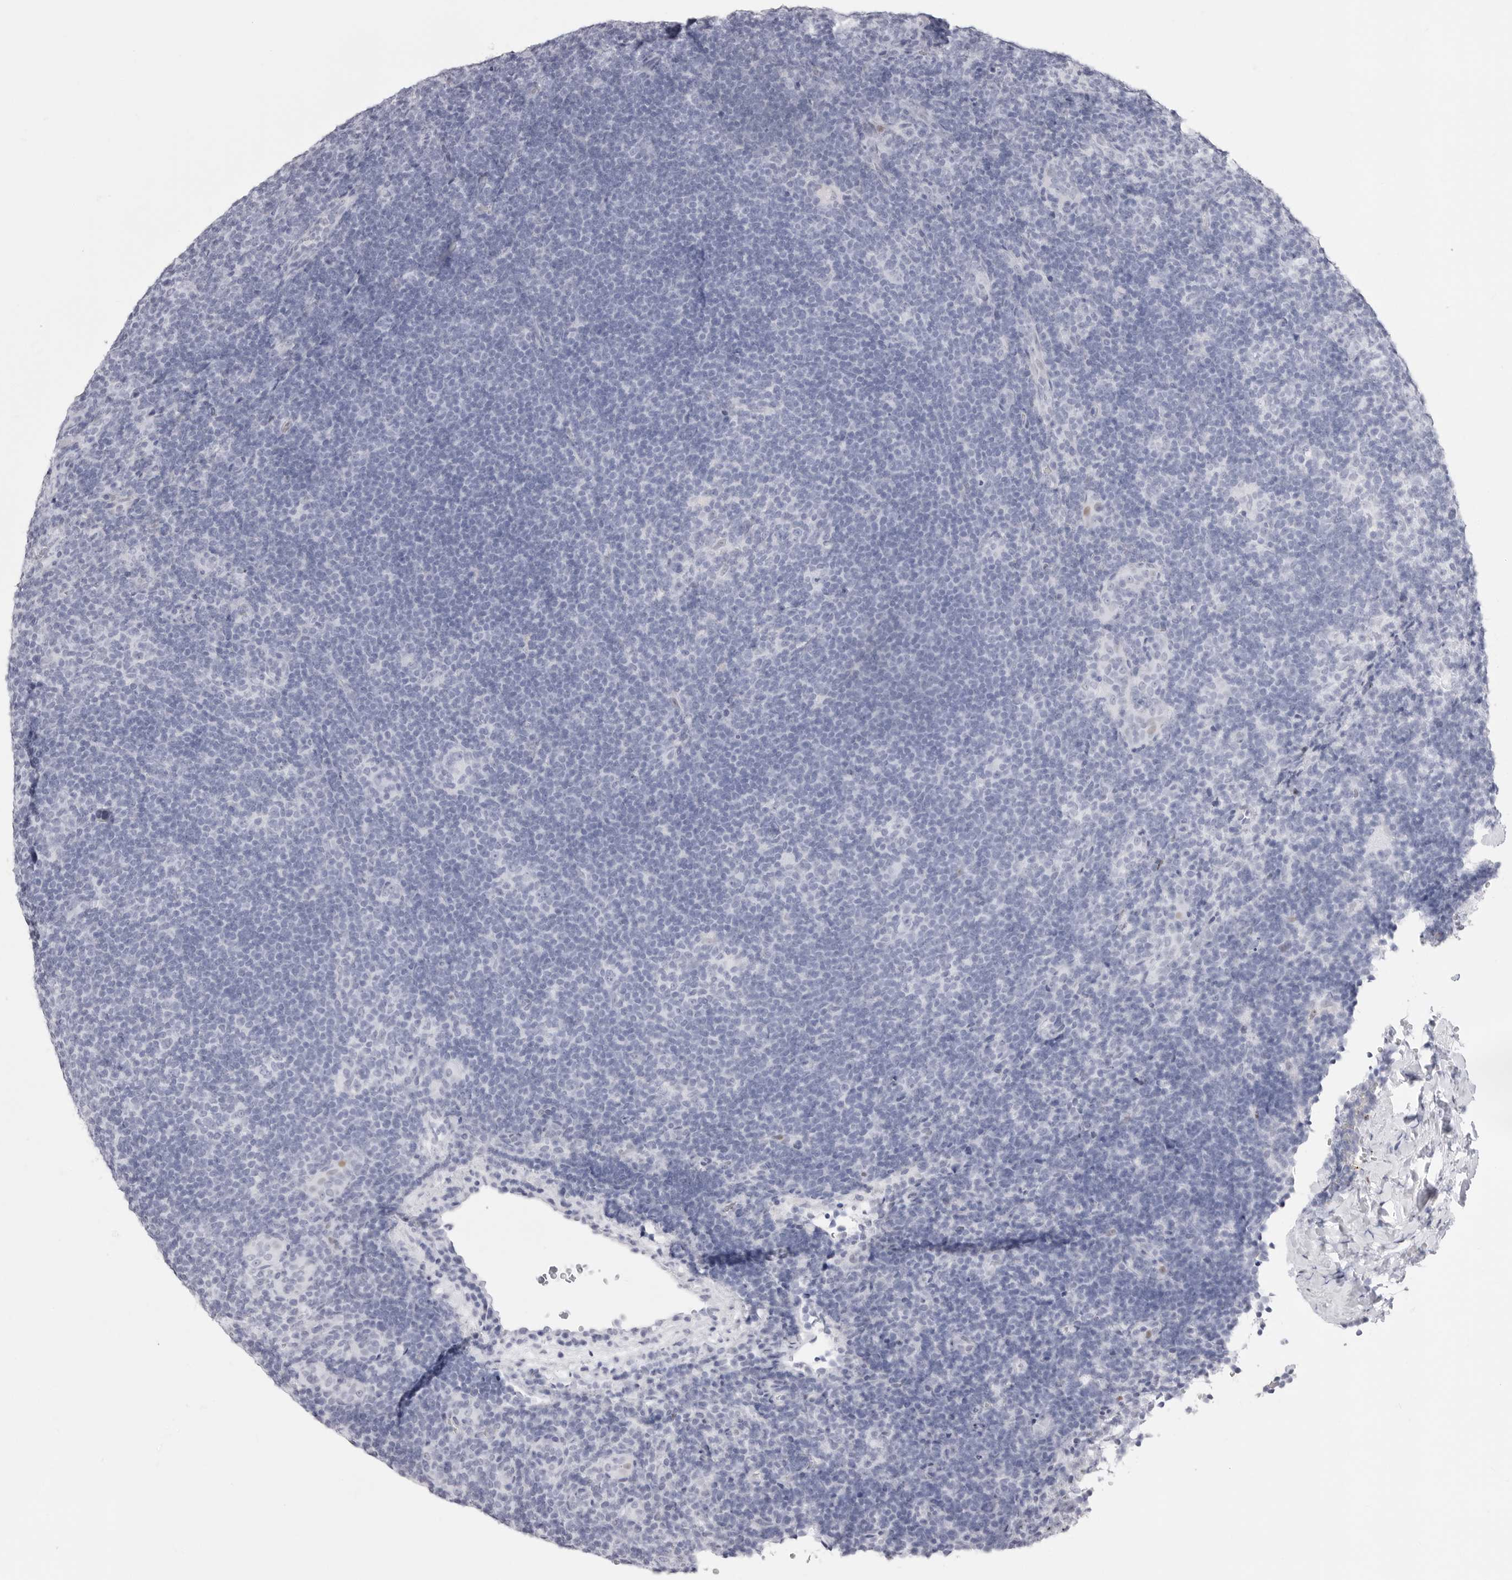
{"staining": {"intensity": "negative", "quantity": "none", "location": "none"}, "tissue": "lymphoma", "cell_type": "Tumor cells", "image_type": "cancer", "snomed": [{"axis": "morphology", "description": "Hodgkin's disease, NOS"}, {"axis": "topography", "description": "Lymph node"}], "caption": "This is an immunohistochemistry histopathology image of human Hodgkin's disease. There is no positivity in tumor cells.", "gene": "TSSK1B", "patient": {"sex": "female", "age": 57}}